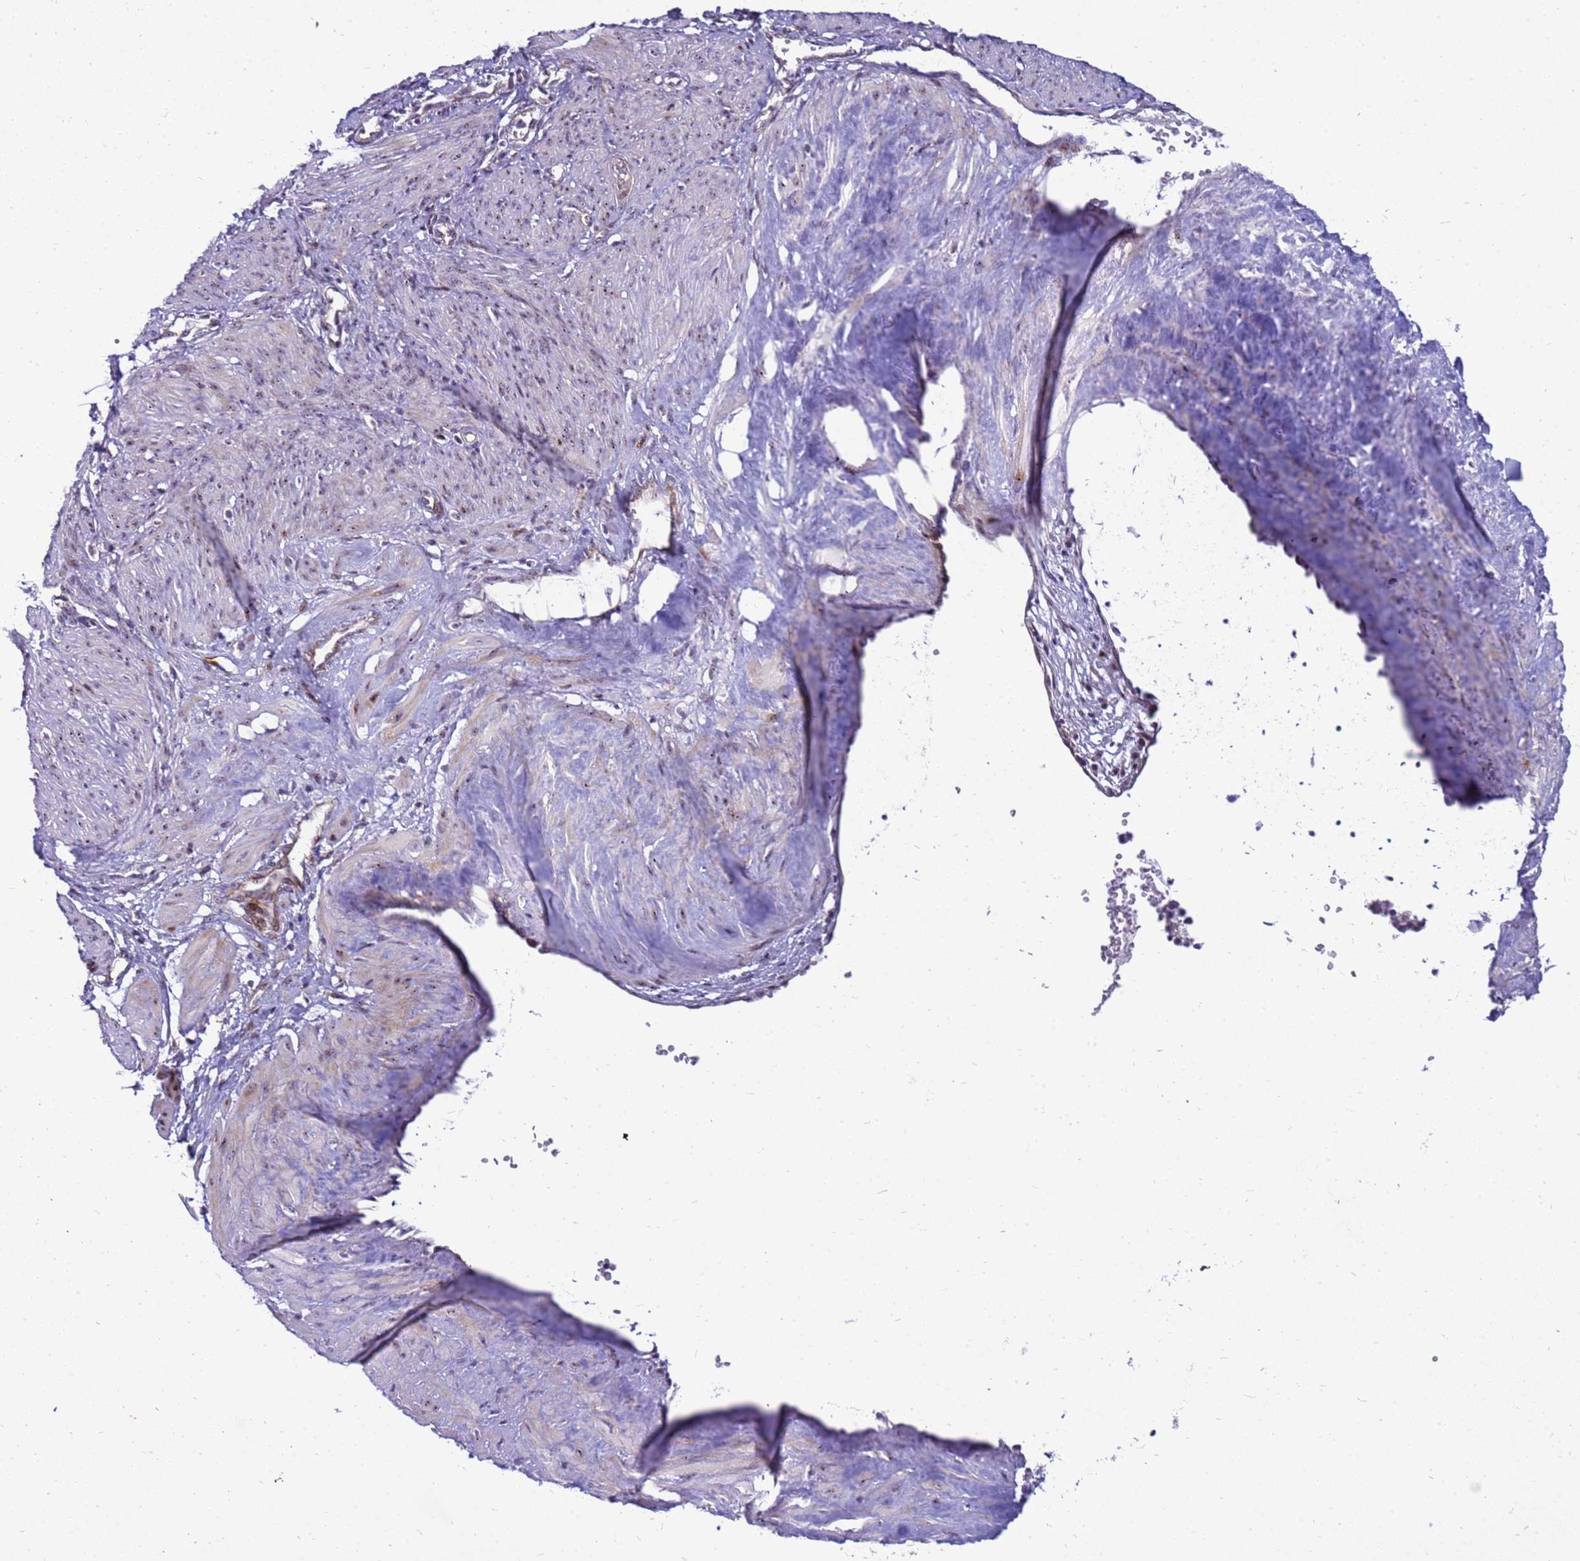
{"staining": {"intensity": "negative", "quantity": "none", "location": "none"}, "tissue": "smooth muscle", "cell_type": "Smooth muscle cells", "image_type": "normal", "snomed": [{"axis": "morphology", "description": "Normal tissue, NOS"}, {"axis": "topography", "description": "Endometrium"}], "caption": "IHC histopathology image of normal smooth muscle: smooth muscle stained with DAB shows no significant protein positivity in smooth muscle cells.", "gene": "RSPO1", "patient": {"sex": "female", "age": 33}}